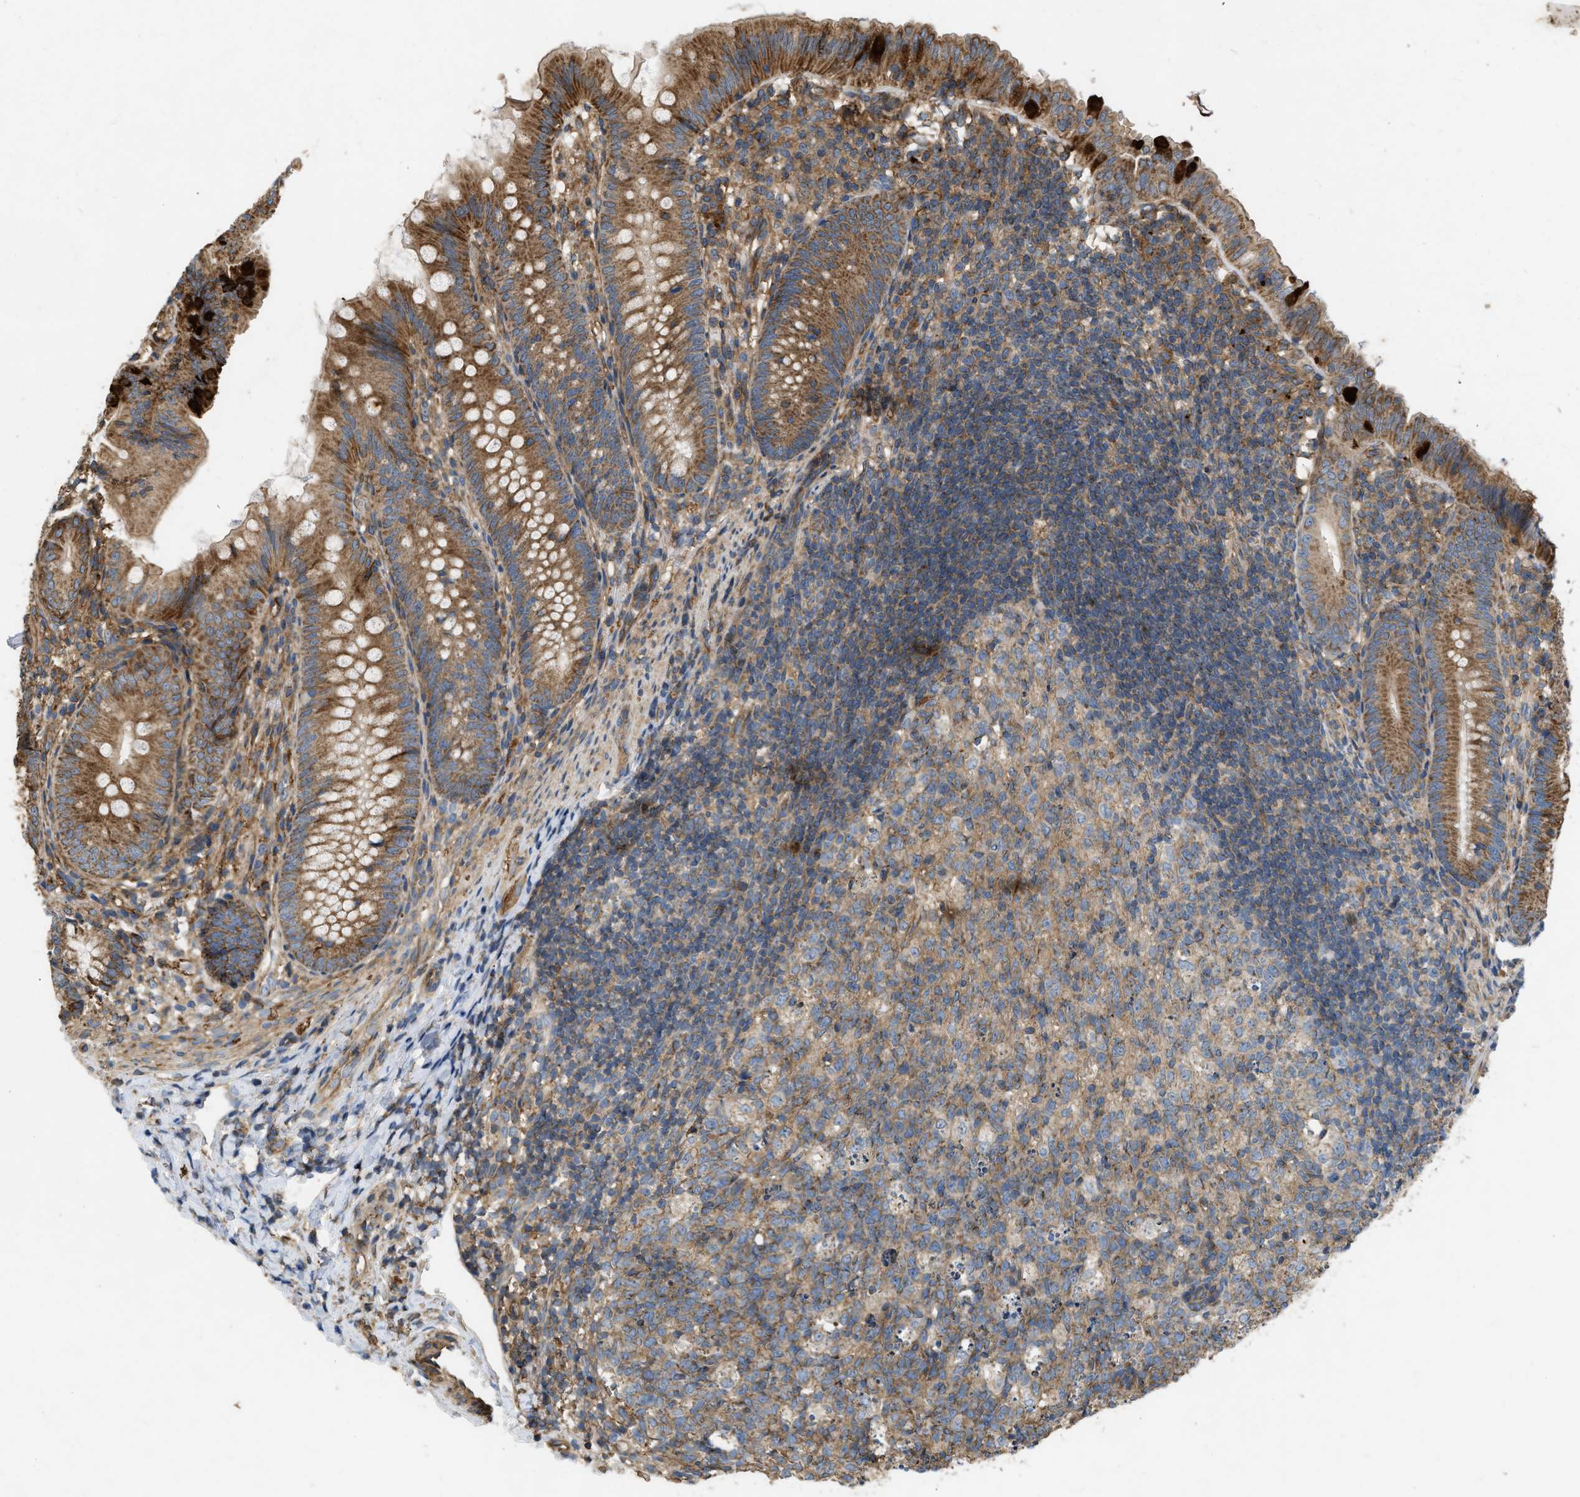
{"staining": {"intensity": "strong", "quantity": ">75%", "location": "cytoplasmic/membranous"}, "tissue": "appendix", "cell_type": "Glandular cells", "image_type": "normal", "snomed": [{"axis": "morphology", "description": "Normal tissue, NOS"}, {"axis": "topography", "description": "Appendix"}], "caption": "This is an image of immunohistochemistry (IHC) staining of benign appendix, which shows strong expression in the cytoplasmic/membranous of glandular cells.", "gene": "GNB4", "patient": {"sex": "male", "age": 1}}